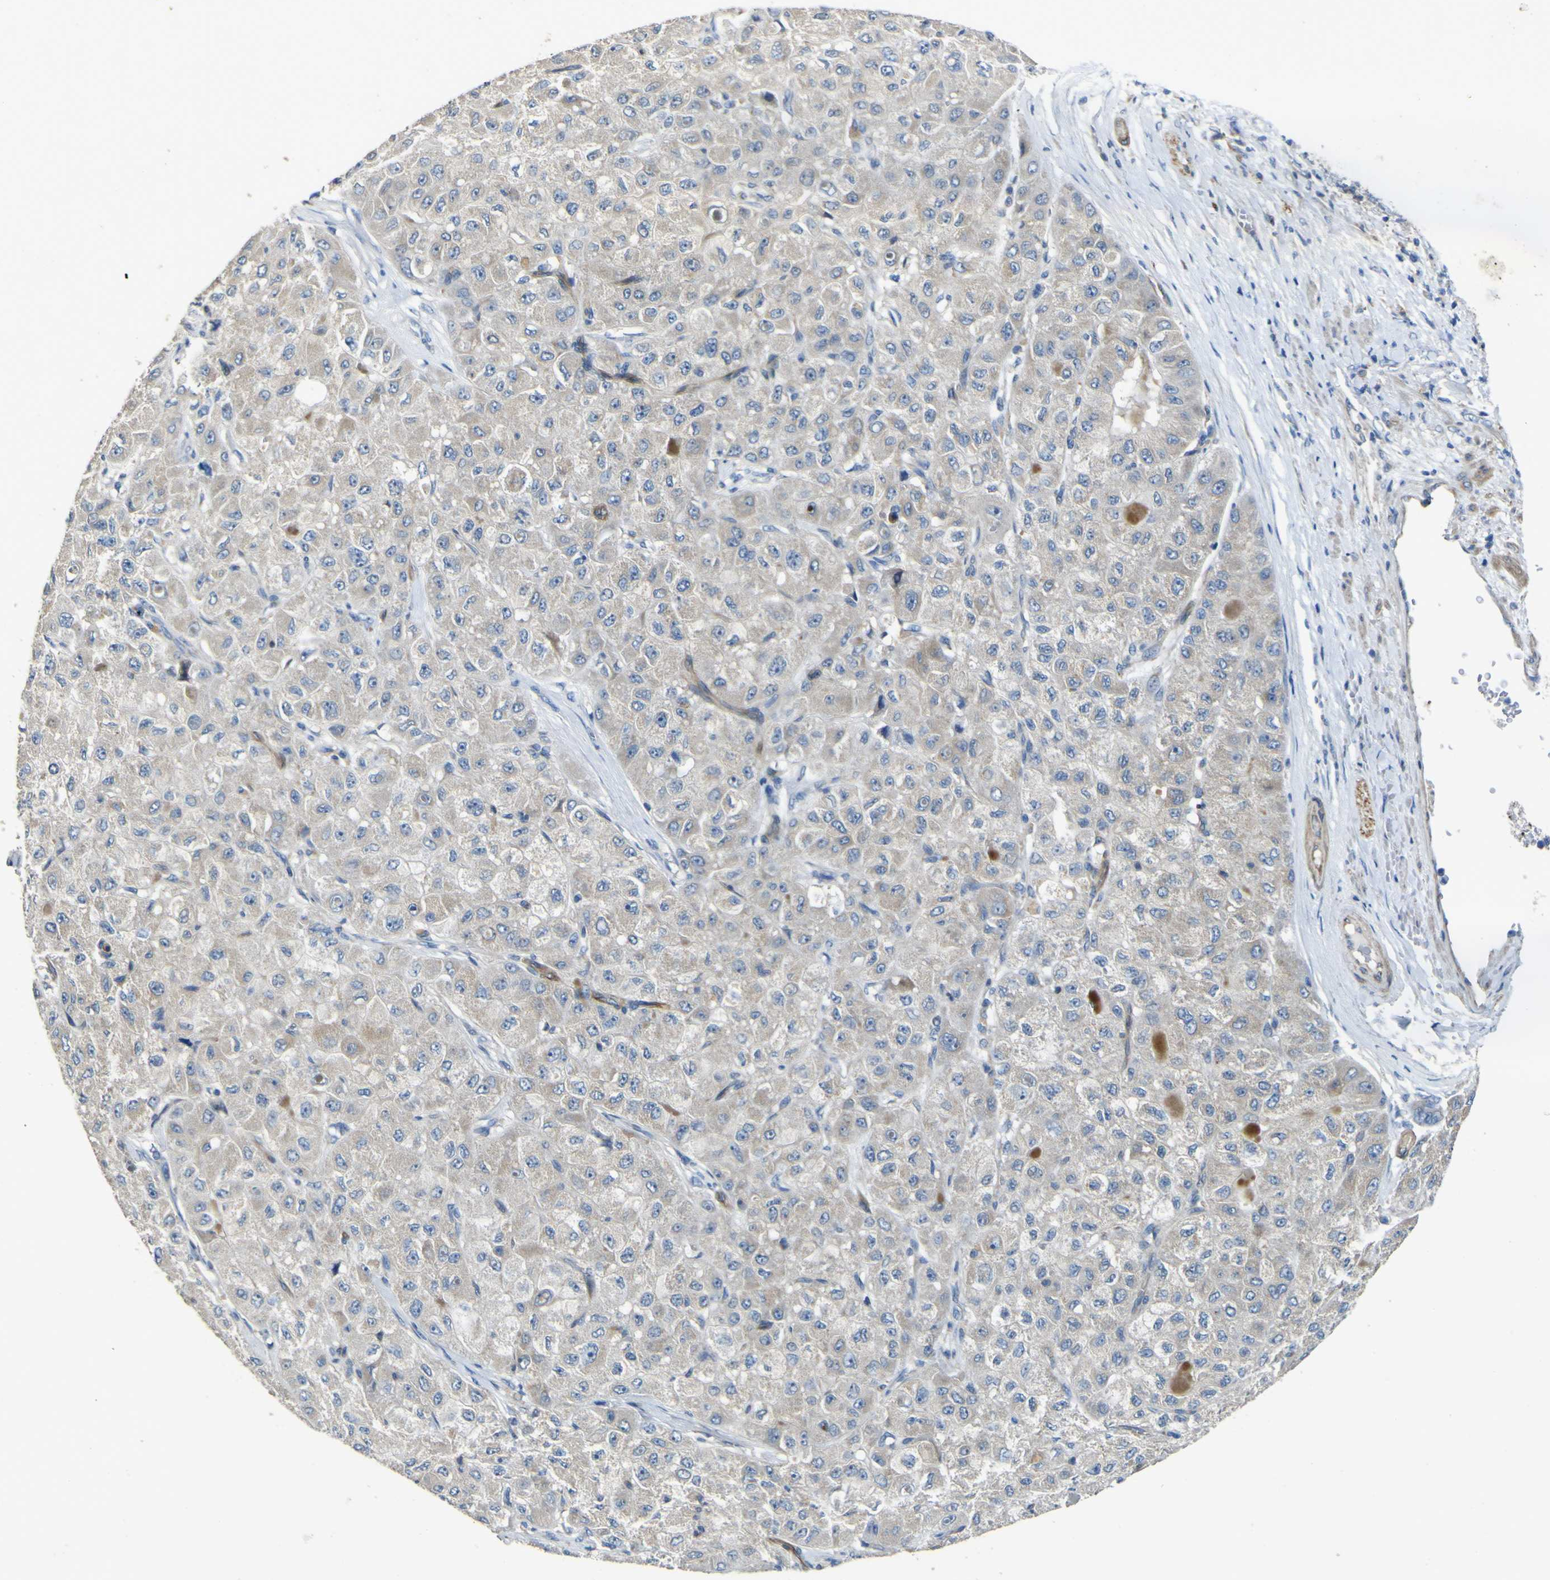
{"staining": {"intensity": "negative", "quantity": "none", "location": "none"}, "tissue": "liver cancer", "cell_type": "Tumor cells", "image_type": "cancer", "snomed": [{"axis": "morphology", "description": "Carcinoma, Hepatocellular, NOS"}, {"axis": "topography", "description": "Liver"}], "caption": "DAB (3,3'-diaminobenzidine) immunohistochemical staining of liver cancer exhibits no significant expression in tumor cells.", "gene": "ALDH18A1", "patient": {"sex": "male", "age": 80}}